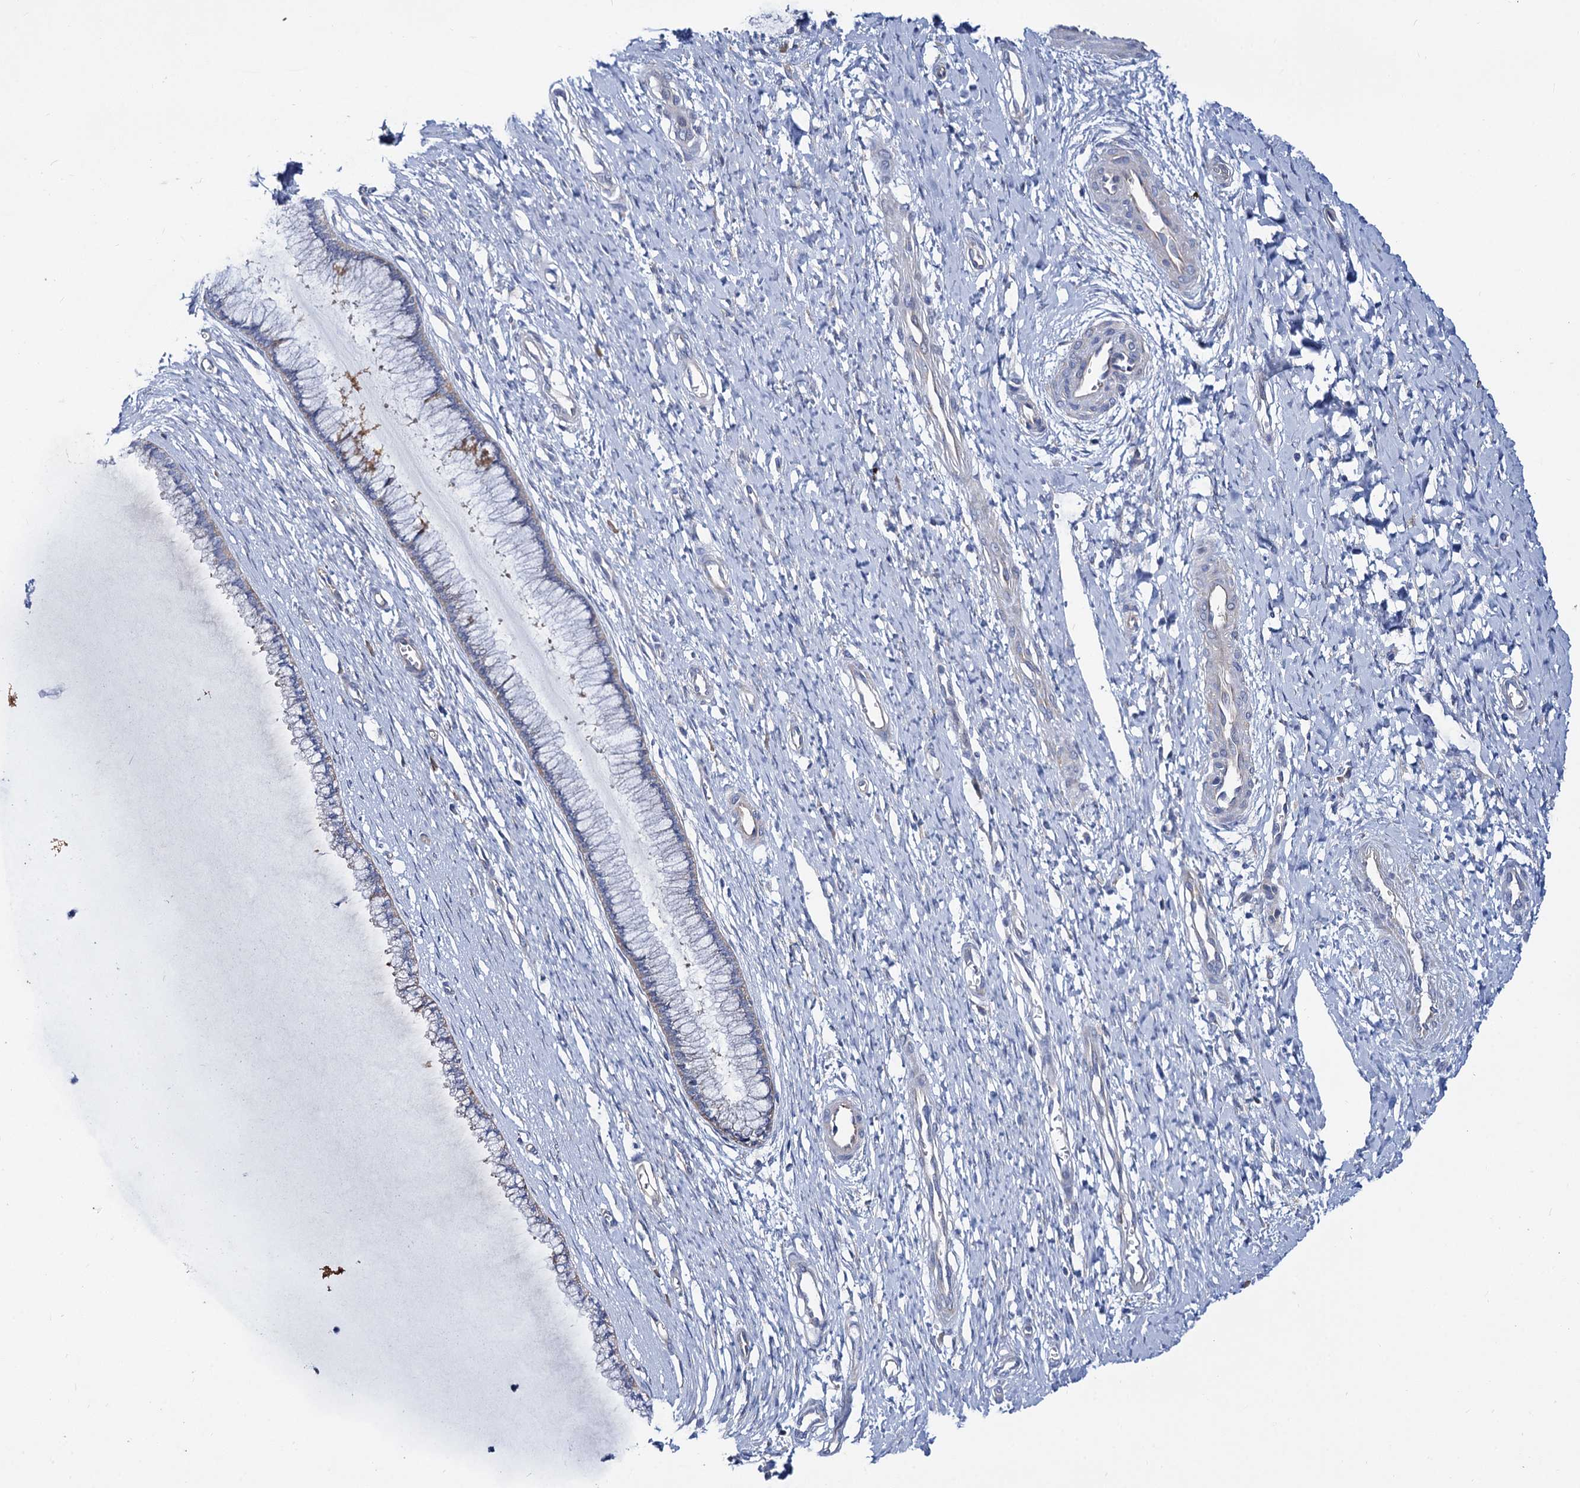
{"staining": {"intensity": "negative", "quantity": "none", "location": "none"}, "tissue": "cervix", "cell_type": "Glandular cells", "image_type": "normal", "snomed": [{"axis": "morphology", "description": "Normal tissue, NOS"}, {"axis": "topography", "description": "Cervix"}], "caption": "Glandular cells are negative for brown protein staining in benign cervix. (DAB (3,3'-diaminobenzidine) immunohistochemistry visualized using brightfield microscopy, high magnification).", "gene": "TRIM55", "patient": {"sex": "female", "age": 55}}